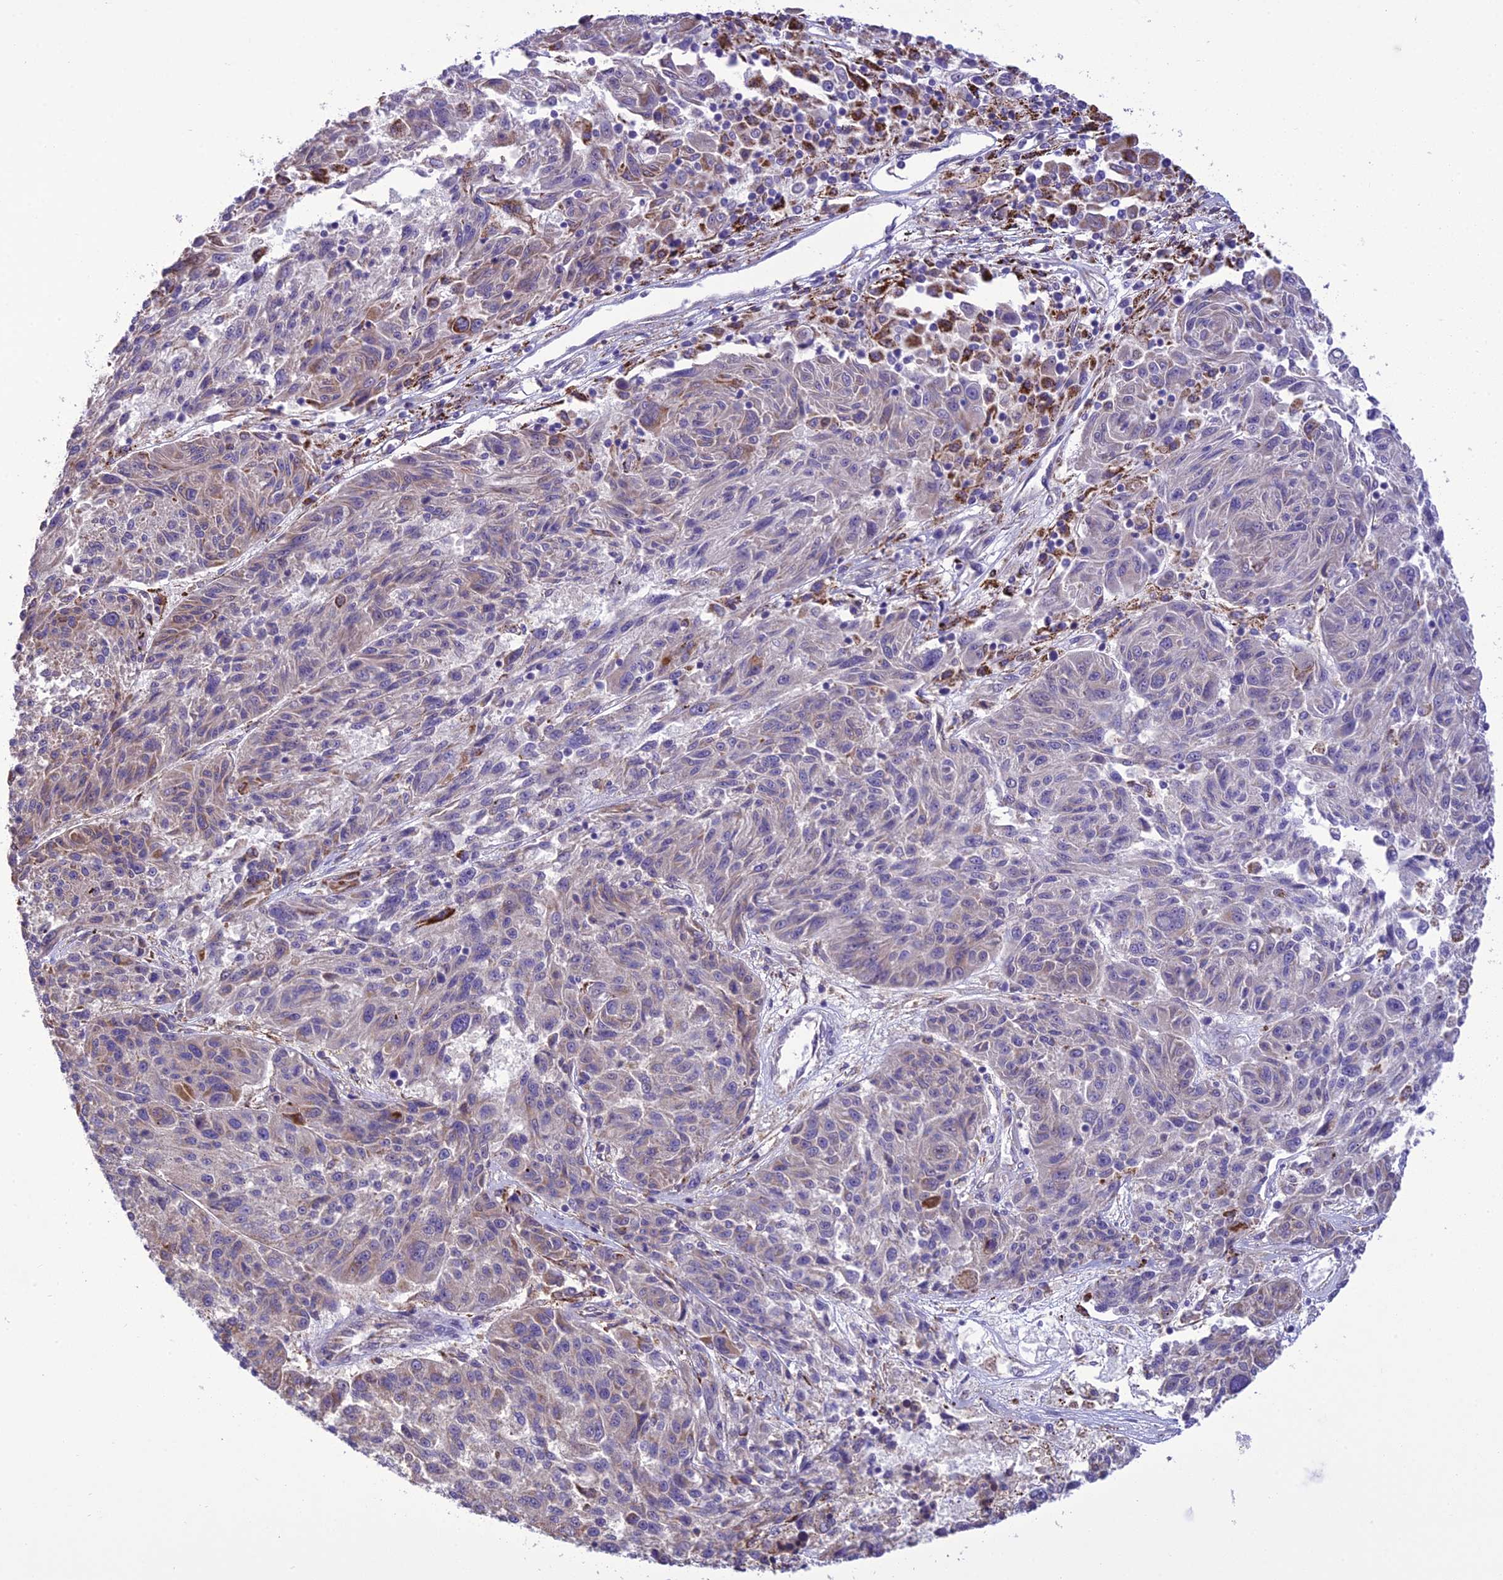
{"staining": {"intensity": "negative", "quantity": "none", "location": "none"}, "tissue": "melanoma", "cell_type": "Tumor cells", "image_type": "cancer", "snomed": [{"axis": "morphology", "description": "Malignant melanoma, NOS"}, {"axis": "topography", "description": "Skin"}], "caption": "Tumor cells are negative for brown protein staining in malignant melanoma.", "gene": "TBC1D24", "patient": {"sex": "male", "age": 53}}